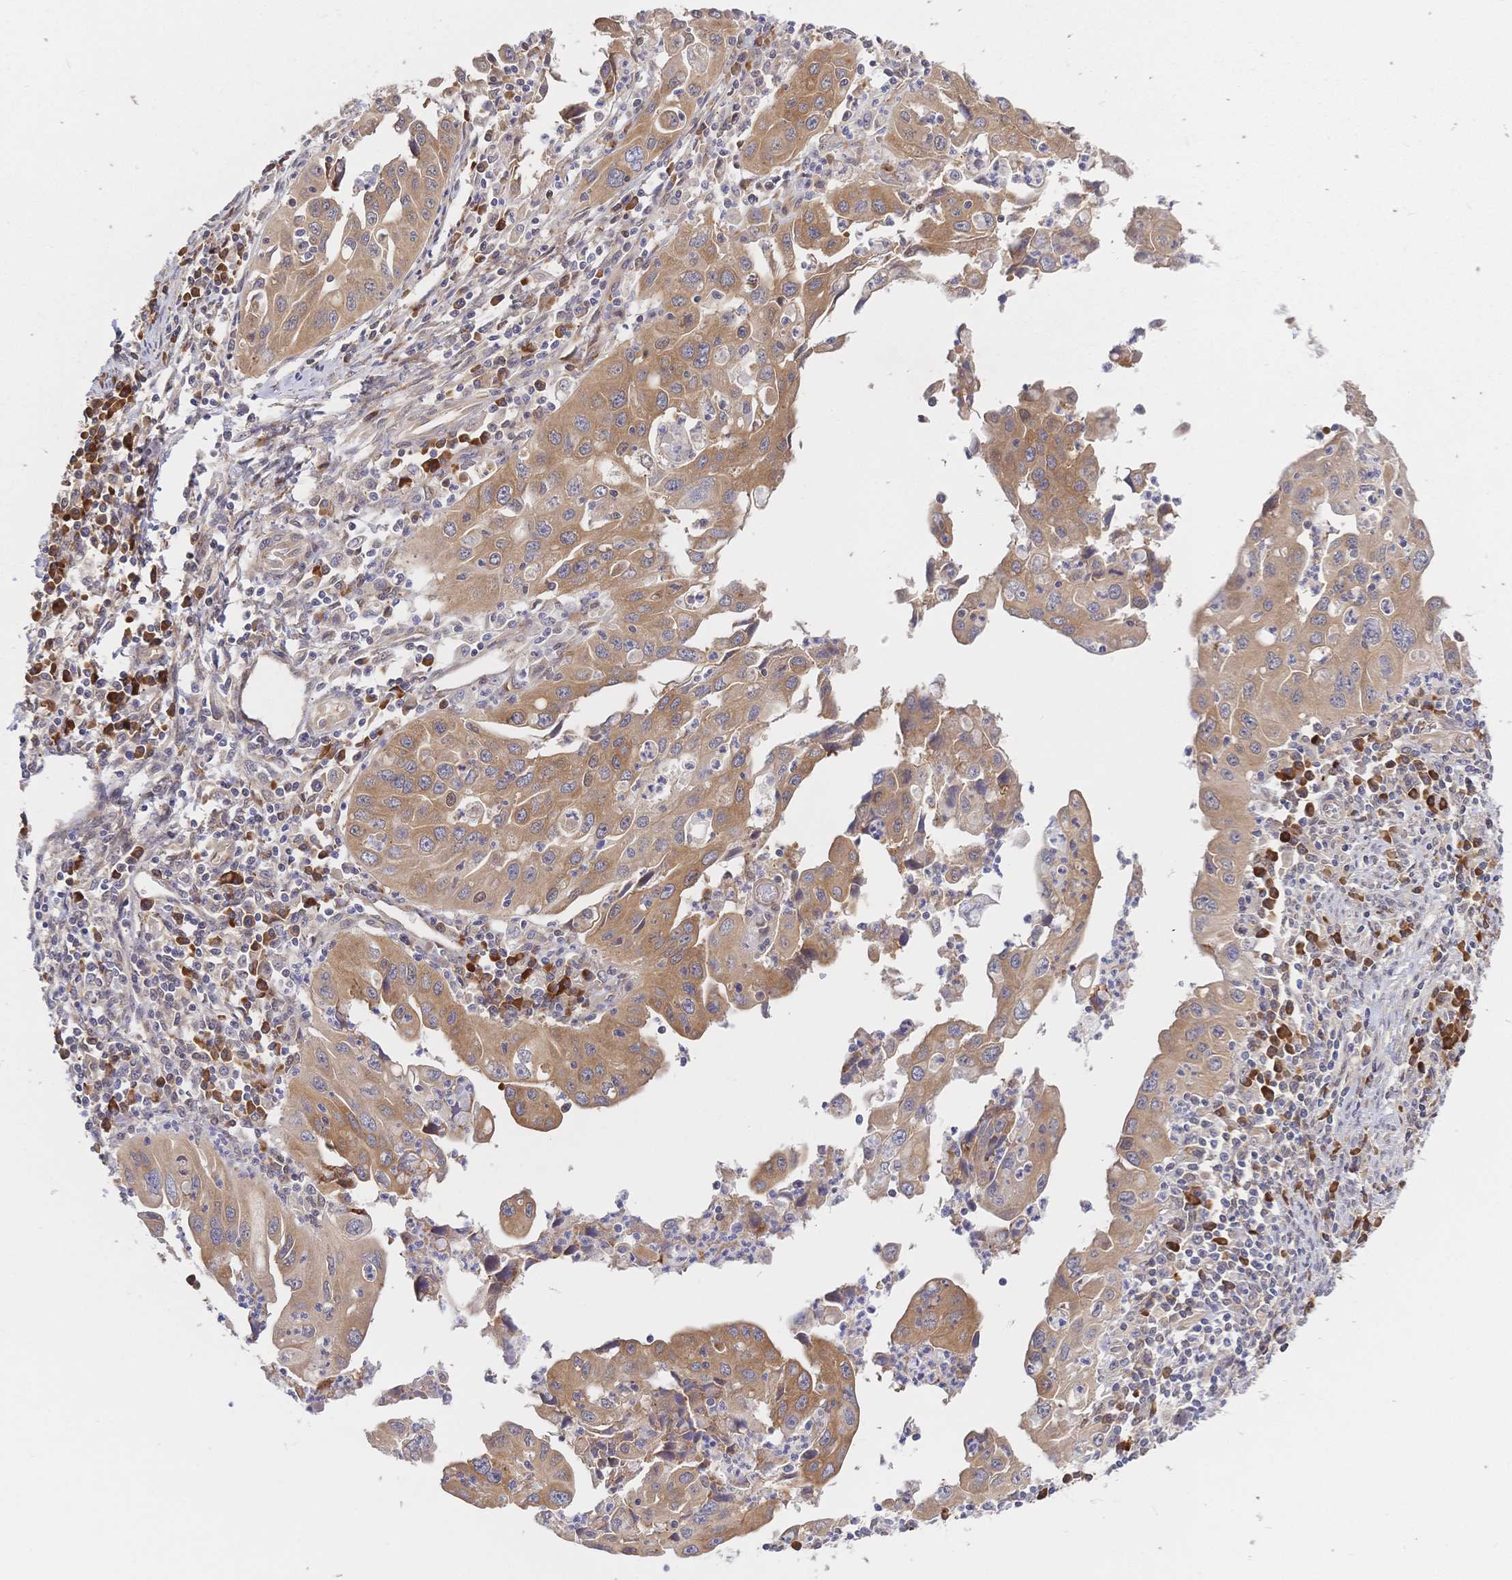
{"staining": {"intensity": "moderate", "quantity": ">75%", "location": "cytoplasmic/membranous"}, "tissue": "endometrial cancer", "cell_type": "Tumor cells", "image_type": "cancer", "snomed": [{"axis": "morphology", "description": "Adenocarcinoma, NOS"}, {"axis": "topography", "description": "Uterus"}], "caption": "Immunohistochemistry (IHC) staining of endometrial cancer, which exhibits medium levels of moderate cytoplasmic/membranous staining in about >75% of tumor cells indicating moderate cytoplasmic/membranous protein positivity. The staining was performed using DAB (brown) for protein detection and nuclei were counterstained in hematoxylin (blue).", "gene": "LMO4", "patient": {"sex": "female", "age": 62}}